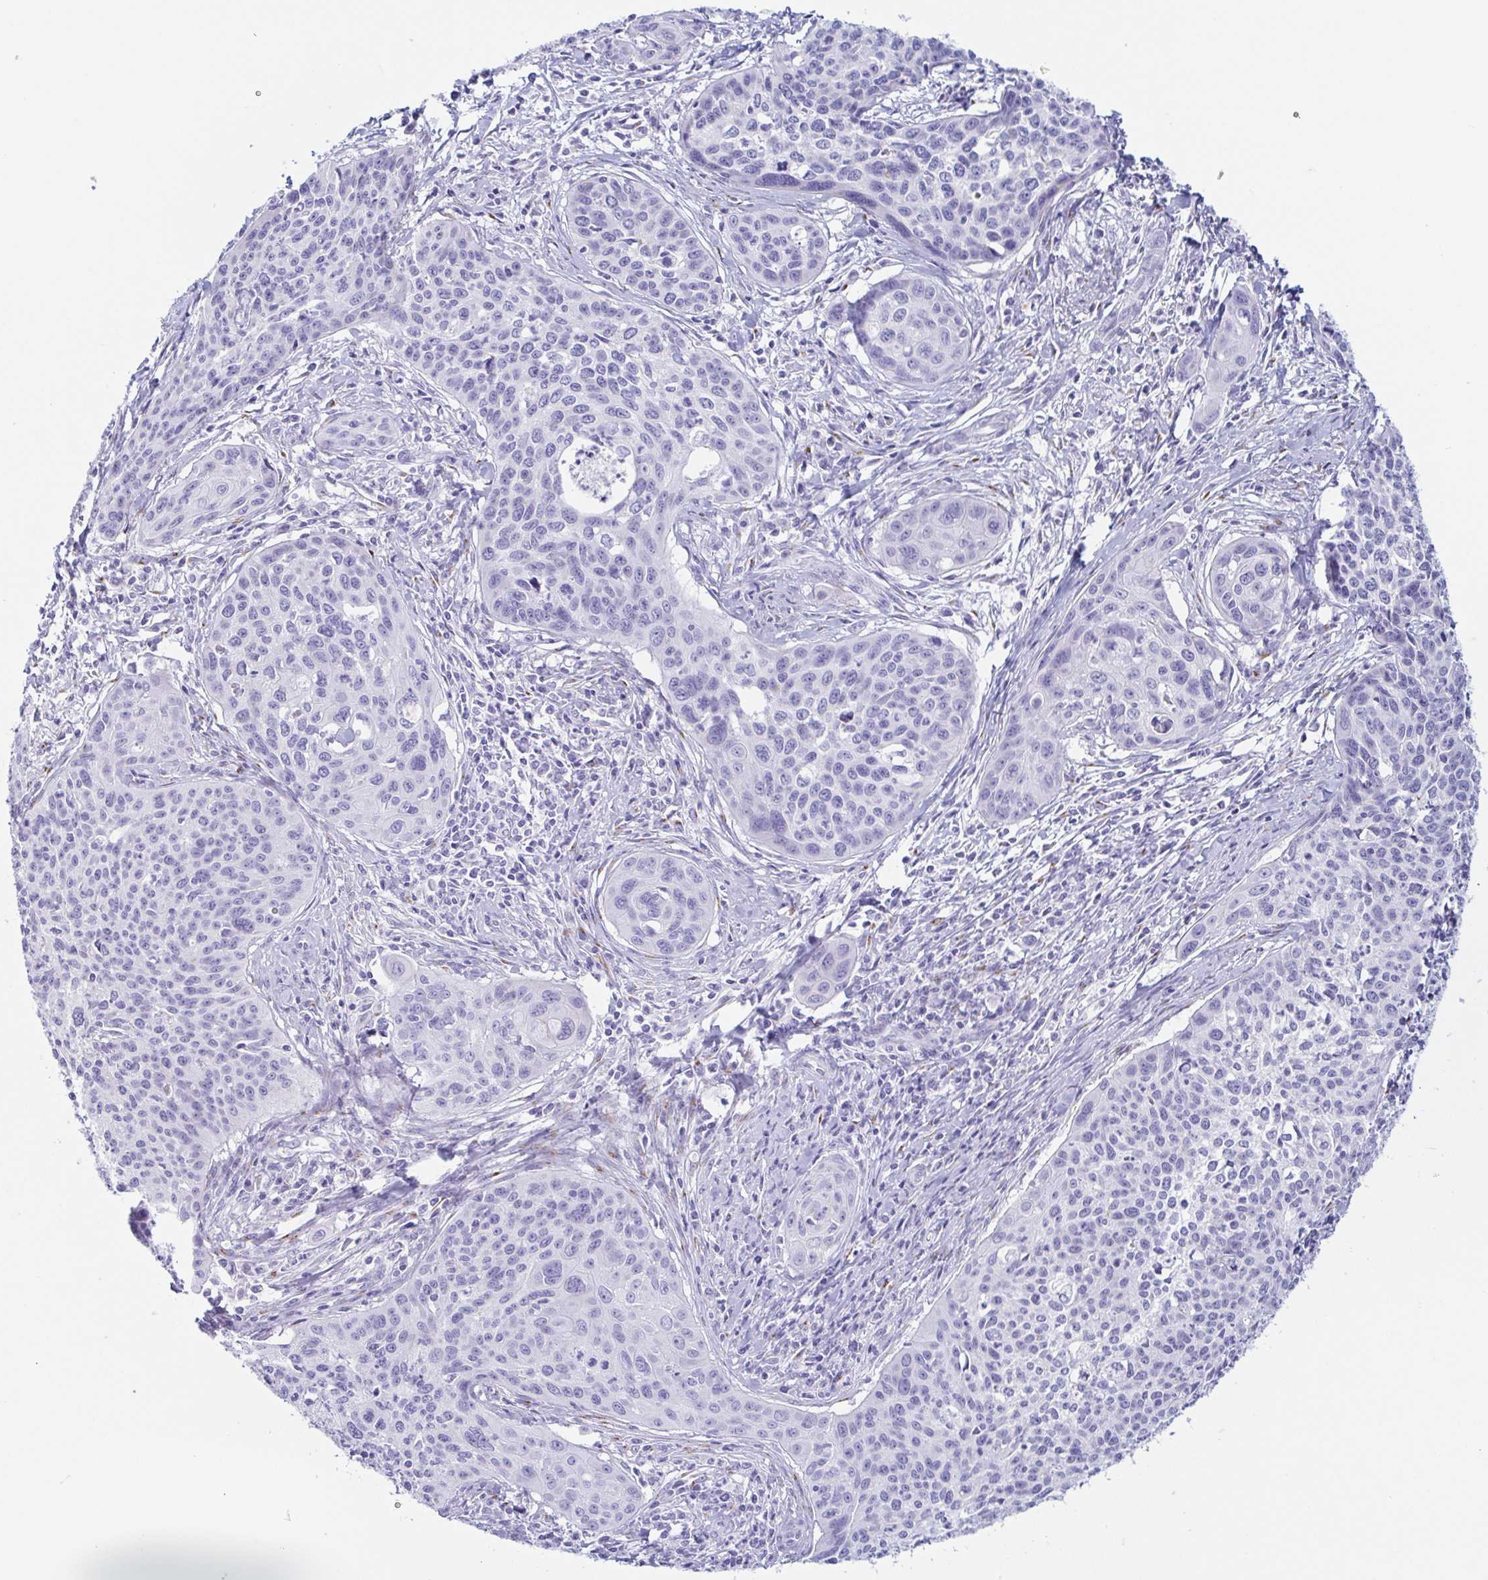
{"staining": {"intensity": "negative", "quantity": "none", "location": "none"}, "tissue": "cervical cancer", "cell_type": "Tumor cells", "image_type": "cancer", "snomed": [{"axis": "morphology", "description": "Squamous cell carcinoma, NOS"}, {"axis": "topography", "description": "Cervix"}], "caption": "Tumor cells are negative for protein expression in human cervical cancer (squamous cell carcinoma).", "gene": "LDLRAD1", "patient": {"sex": "female", "age": 31}}